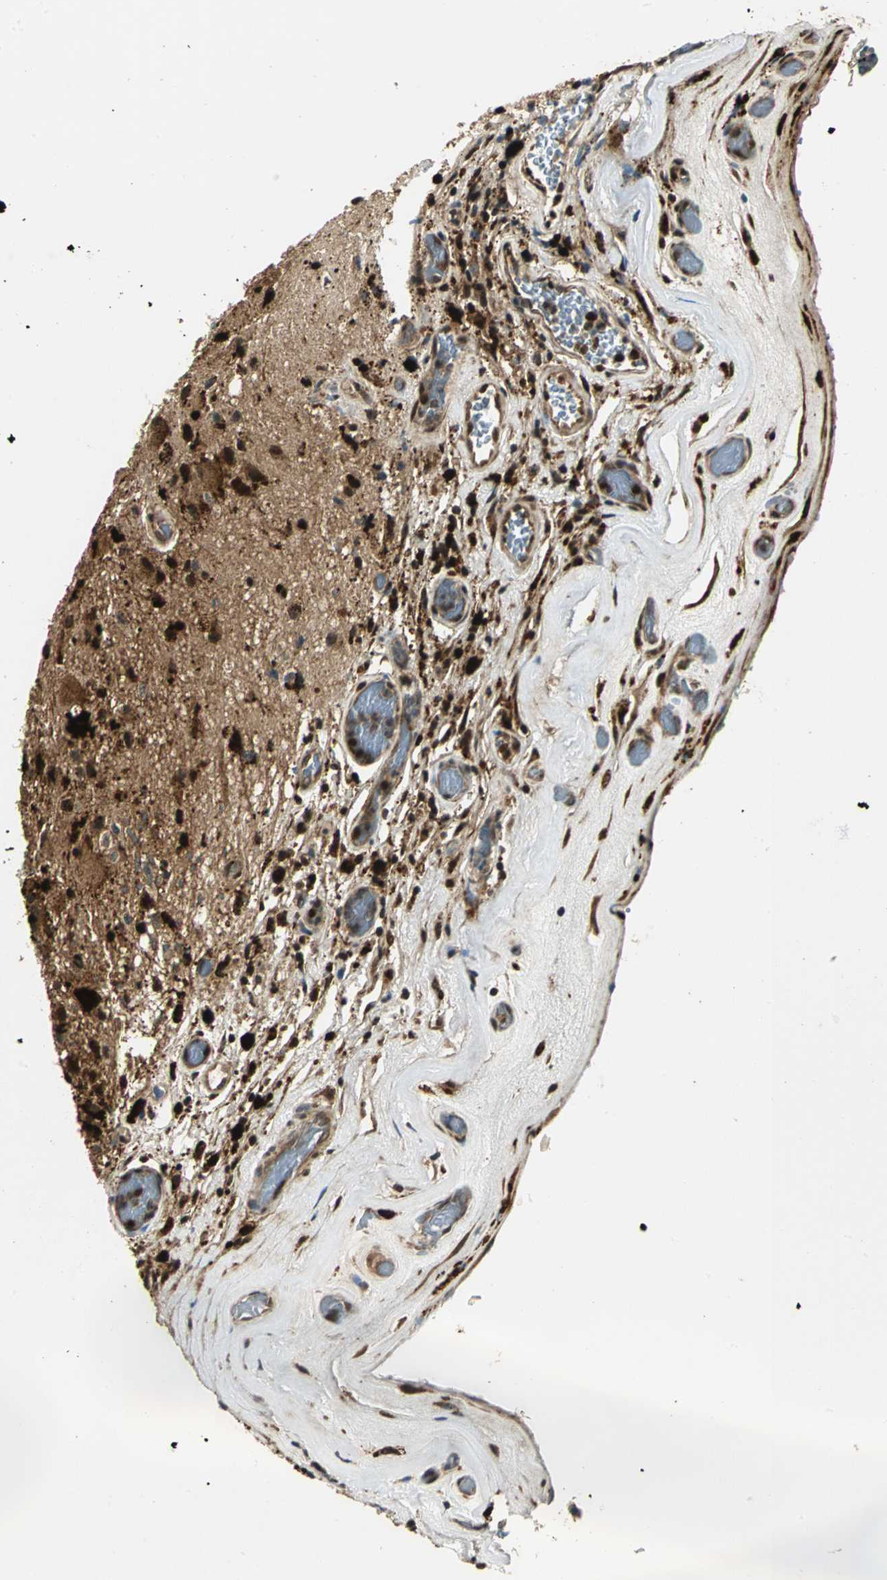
{"staining": {"intensity": "strong", "quantity": ">75%", "location": "cytoplasmic/membranous,nuclear"}, "tissue": "glioma", "cell_type": "Tumor cells", "image_type": "cancer", "snomed": [{"axis": "morphology", "description": "Glioma, malignant, Low grade"}, {"axis": "topography", "description": "Brain"}], "caption": "IHC image of glioma stained for a protein (brown), which demonstrates high levels of strong cytoplasmic/membranous and nuclear expression in about >75% of tumor cells.", "gene": "PPP1R13L", "patient": {"sex": "male", "age": 58}}